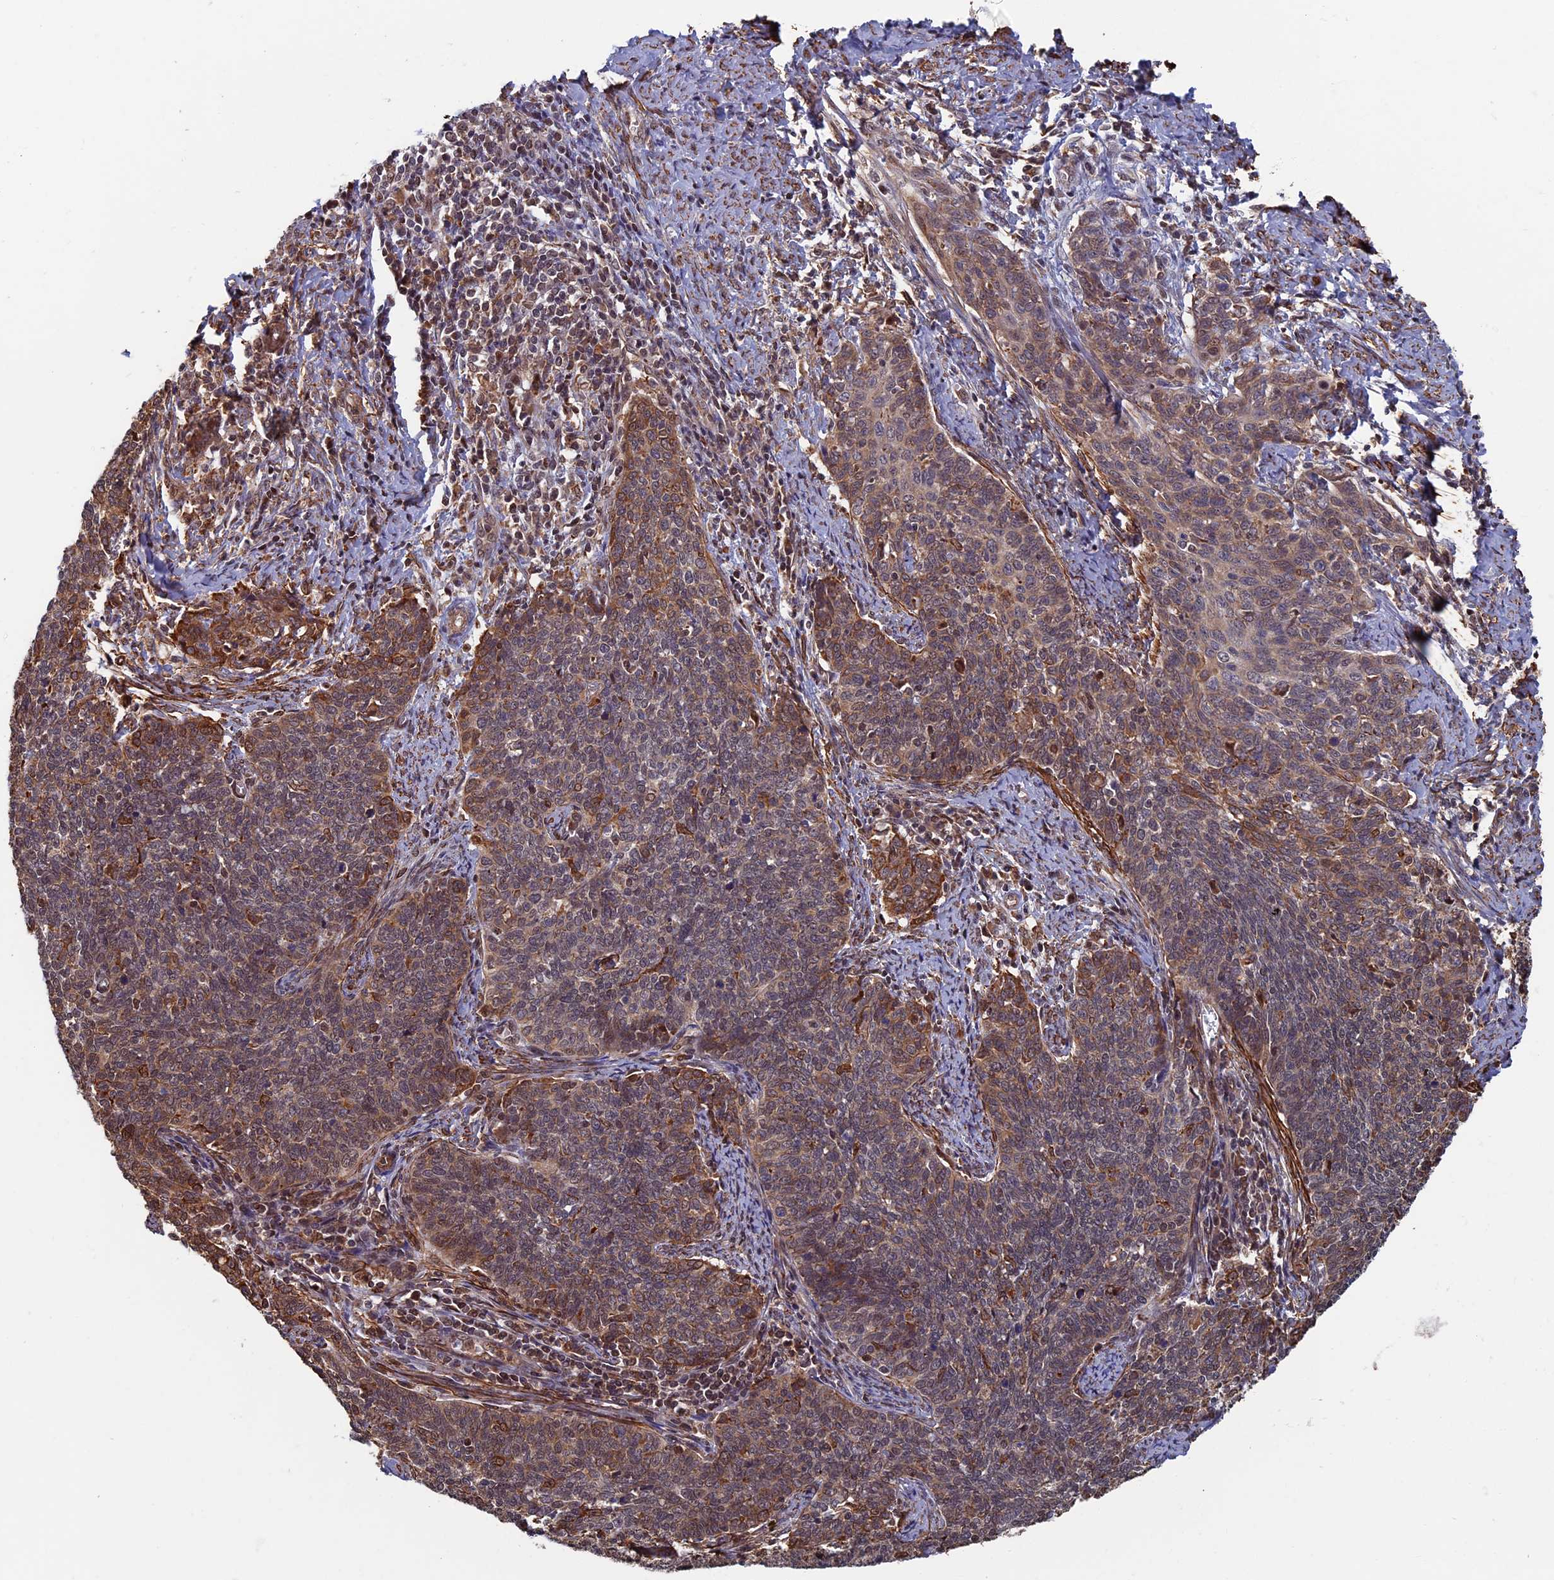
{"staining": {"intensity": "moderate", "quantity": "25%-75%", "location": "cytoplasmic/membranous,nuclear"}, "tissue": "cervical cancer", "cell_type": "Tumor cells", "image_type": "cancer", "snomed": [{"axis": "morphology", "description": "Squamous cell carcinoma, NOS"}, {"axis": "topography", "description": "Cervix"}], "caption": "Cervical cancer (squamous cell carcinoma) was stained to show a protein in brown. There is medium levels of moderate cytoplasmic/membranous and nuclear positivity in approximately 25%-75% of tumor cells.", "gene": "CTDP1", "patient": {"sex": "female", "age": 39}}